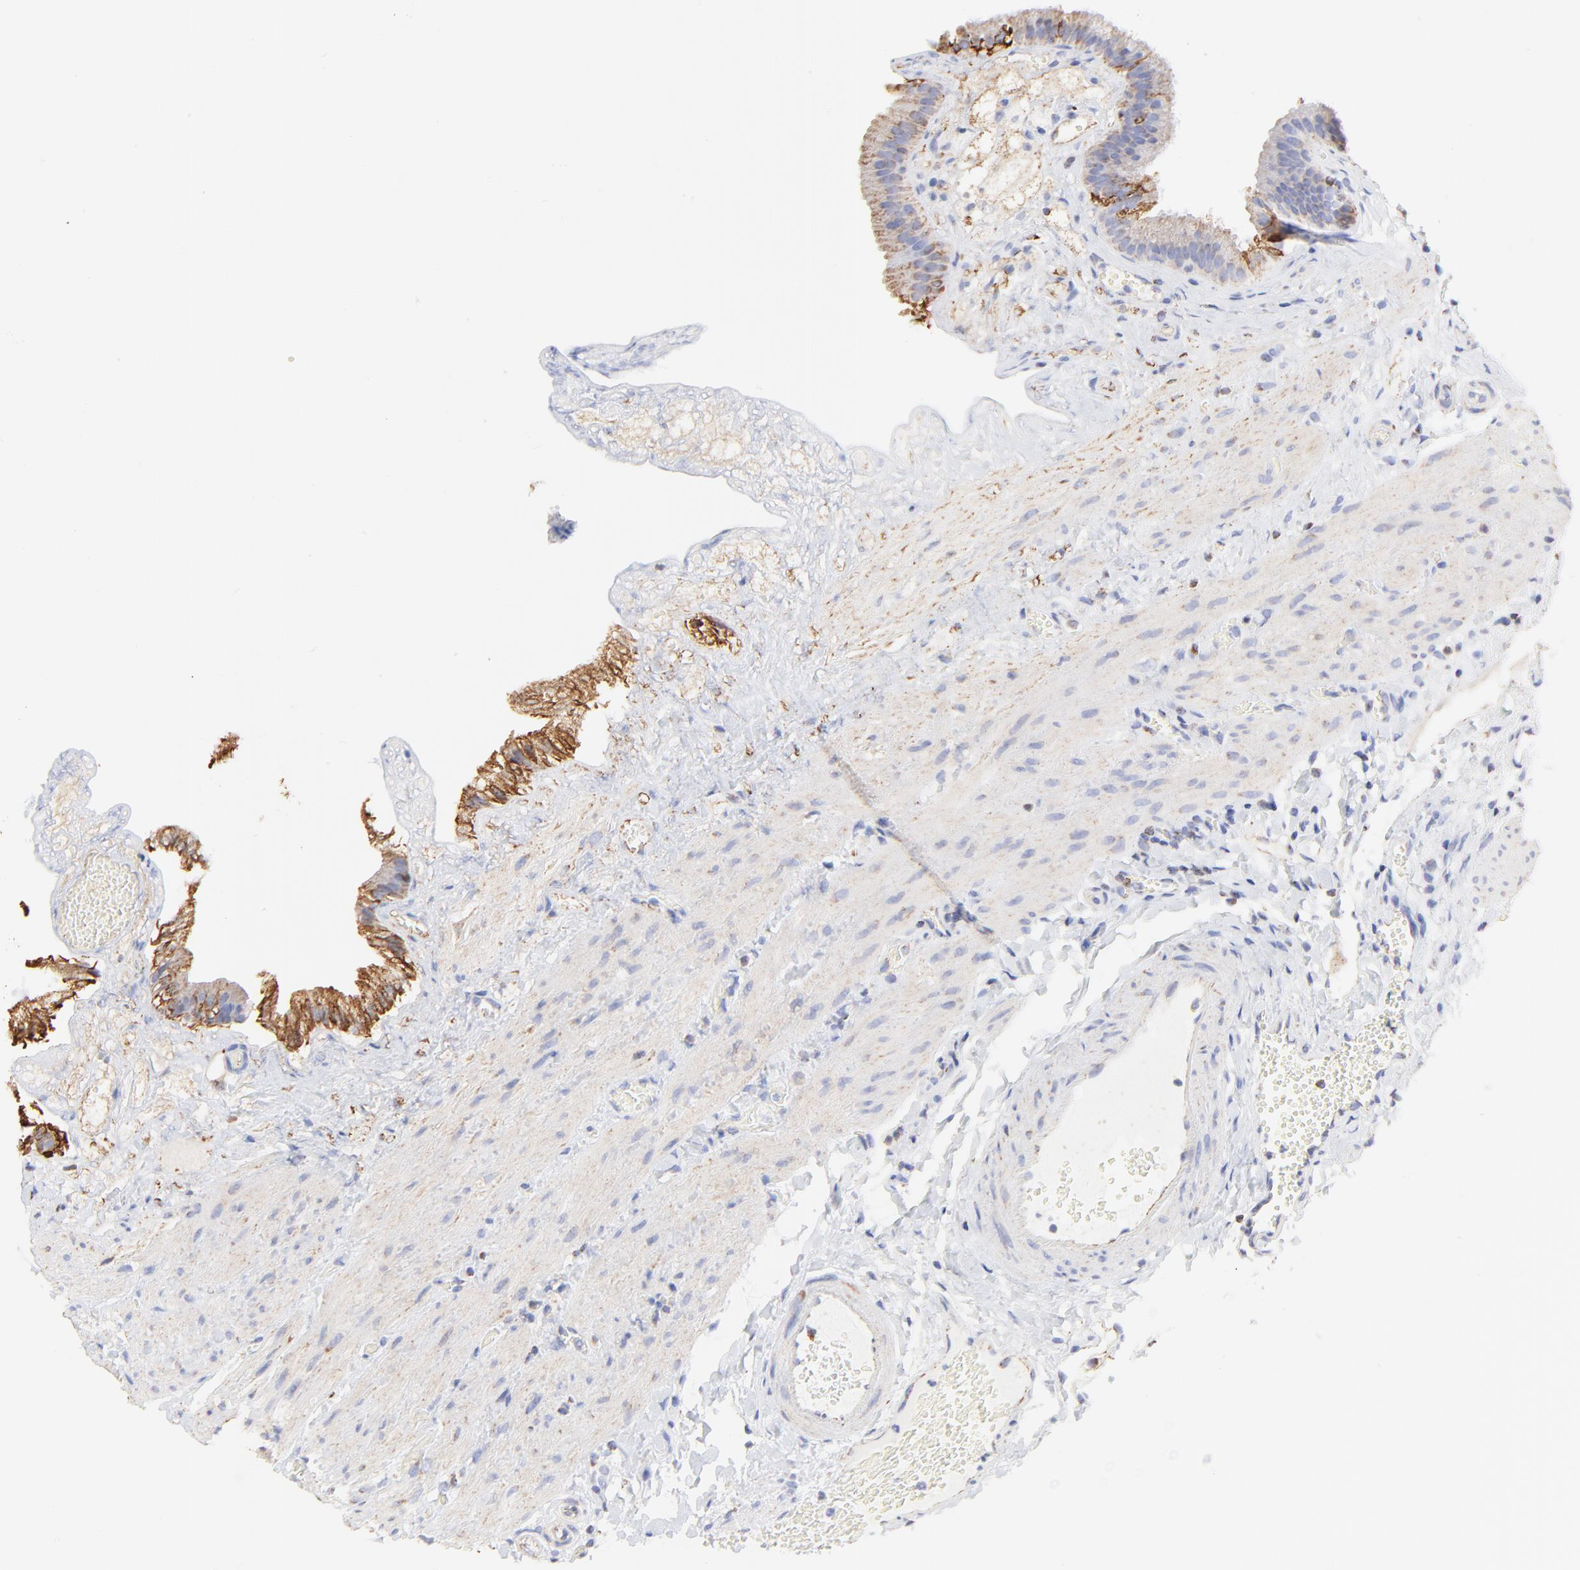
{"staining": {"intensity": "moderate", "quantity": ">75%", "location": "cytoplasmic/membranous"}, "tissue": "gallbladder", "cell_type": "Glandular cells", "image_type": "normal", "snomed": [{"axis": "morphology", "description": "Normal tissue, NOS"}, {"axis": "topography", "description": "Gallbladder"}], "caption": "This photomicrograph exhibits immunohistochemistry staining of benign human gallbladder, with medium moderate cytoplasmic/membranous staining in approximately >75% of glandular cells.", "gene": "COX4I1", "patient": {"sex": "female", "age": 24}}